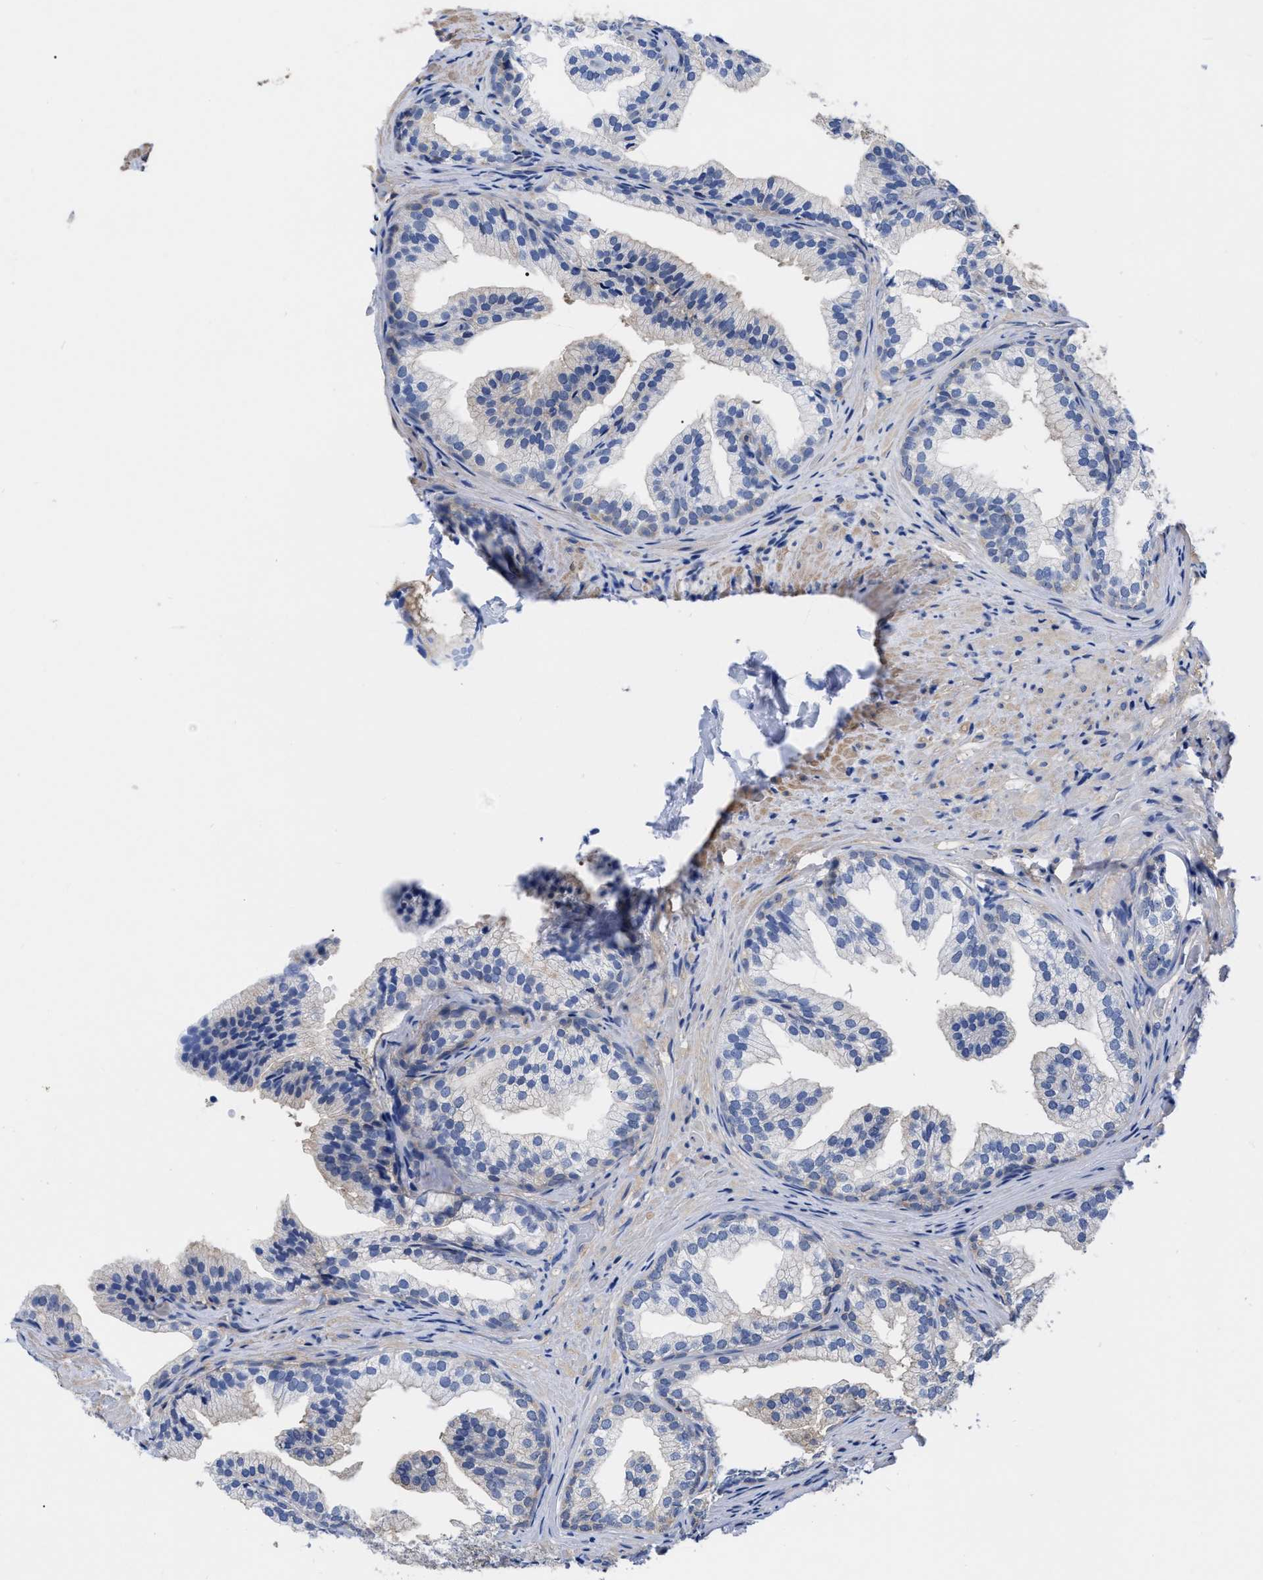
{"staining": {"intensity": "weak", "quantity": "<25%", "location": "cytoplasmic/membranous"}, "tissue": "prostate", "cell_type": "Glandular cells", "image_type": "normal", "snomed": [{"axis": "morphology", "description": "Normal tissue, NOS"}, {"axis": "topography", "description": "Prostate"}], "caption": "A micrograph of human prostate is negative for staining in glandular cells. Brightfield microscopy of immunohistochemistry (IHC) stained with DAB (brown) and hematoxylin (blue), captured at high magnification.", "gene": "RBKS", "patient": {"sex": "male", "age": 76}}